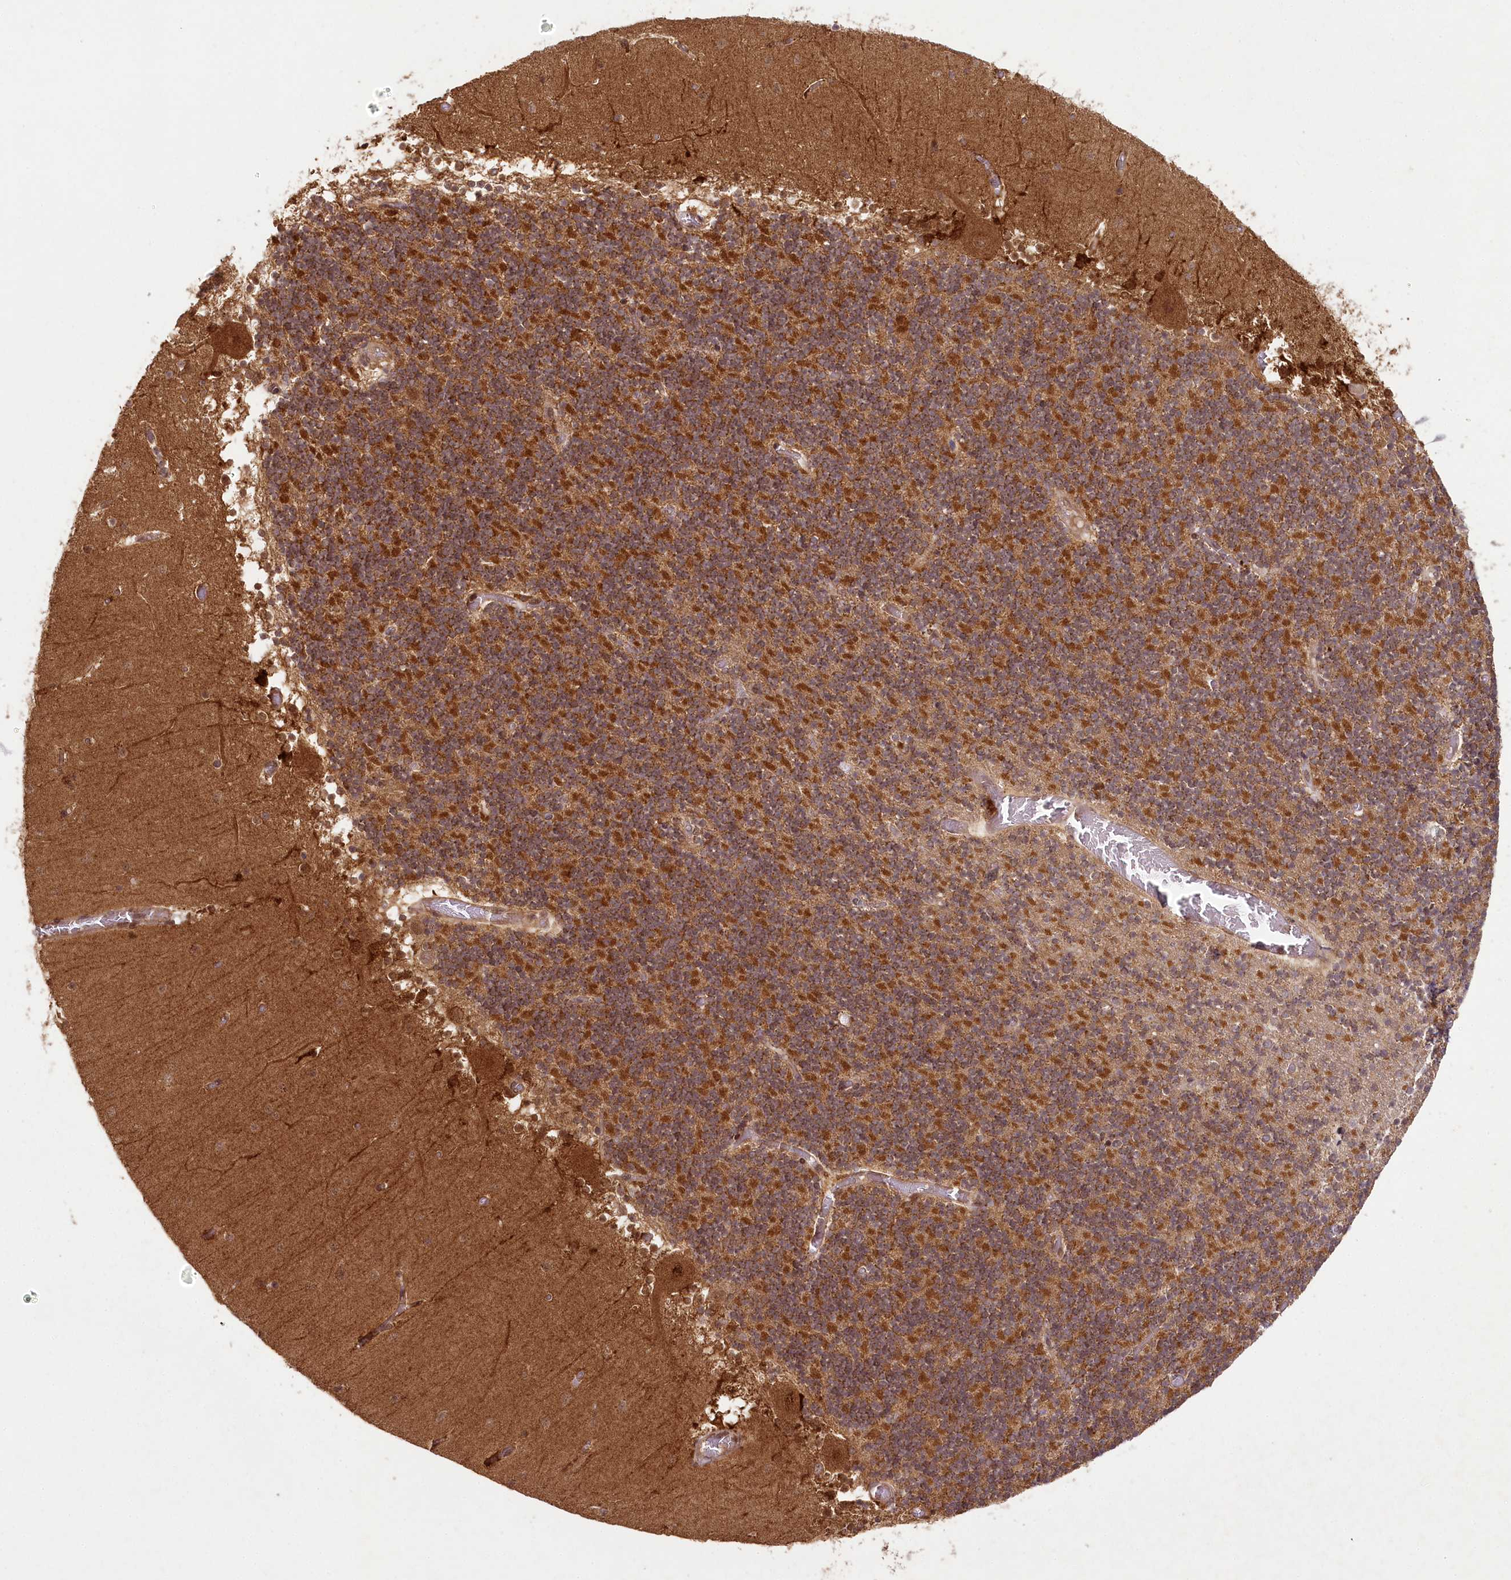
{"staining": {"intensity": "moderate", "quantity": "25%-75%", "location": "cytoplasmic/membranous"}, "tissue": "cerebellum", "cell_type": "Cells in granular layer", "image_type": "normal", "snomed": [{"axis": "morphology", "description": "Normal tissue, NOS"}, {"axis": "topography", "description": "Cerebellum"}], "caption": "Unremarkable cerebellum was stained to show a protein in brown. There is medium levels of moderate cytoplasmic/membranous positivity in approximately 25%-75% of cells in granular layer. The protein is stained brown, and the nuclei are stained in blue (DAB IHC with brightfield microscopy, high magnification).", "gene": "MICU1", "patient": {"sex": "female", "age": 28}}